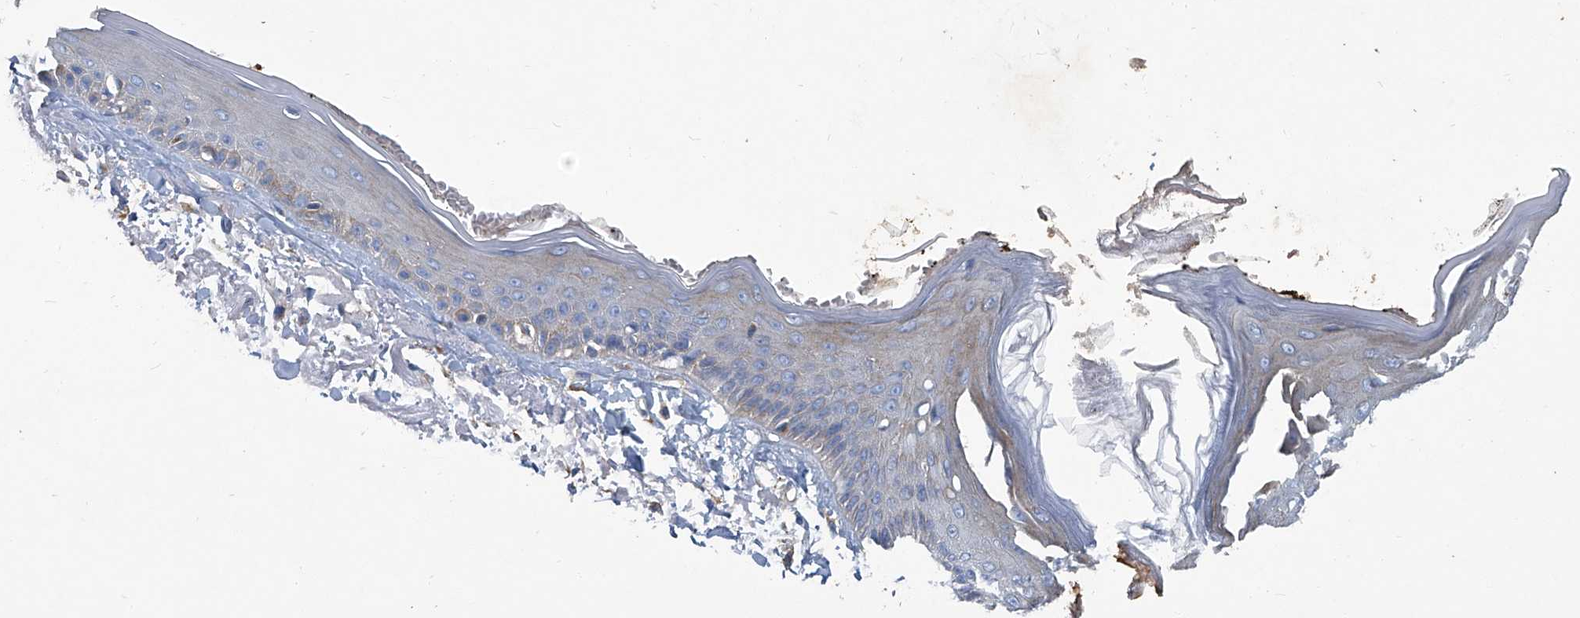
{"staining": {"intensity": "moderate", "quantity": ">75%", "location": "cytoplasmic/membranous"}, "tissue": "skin", "cell_type": "Fibroblasts", "image_type": "normal", "snomed": [{"axis": "morphology", "description": "Normal tissue, NOS"}, {"axis": "topography", "description": "Skin"}, {"axis": "topography", "description": "Skeletal muscle"}], "caption": "A brown stain labels moderate cytoplasmic/membranous positivity of a protein in fibroblasts of benign skin. (brown staining indicates protein expression, while blue staining denotes nuclei).", "gene": "PIGH", "patient": {"sex": "male", "age": 83}}